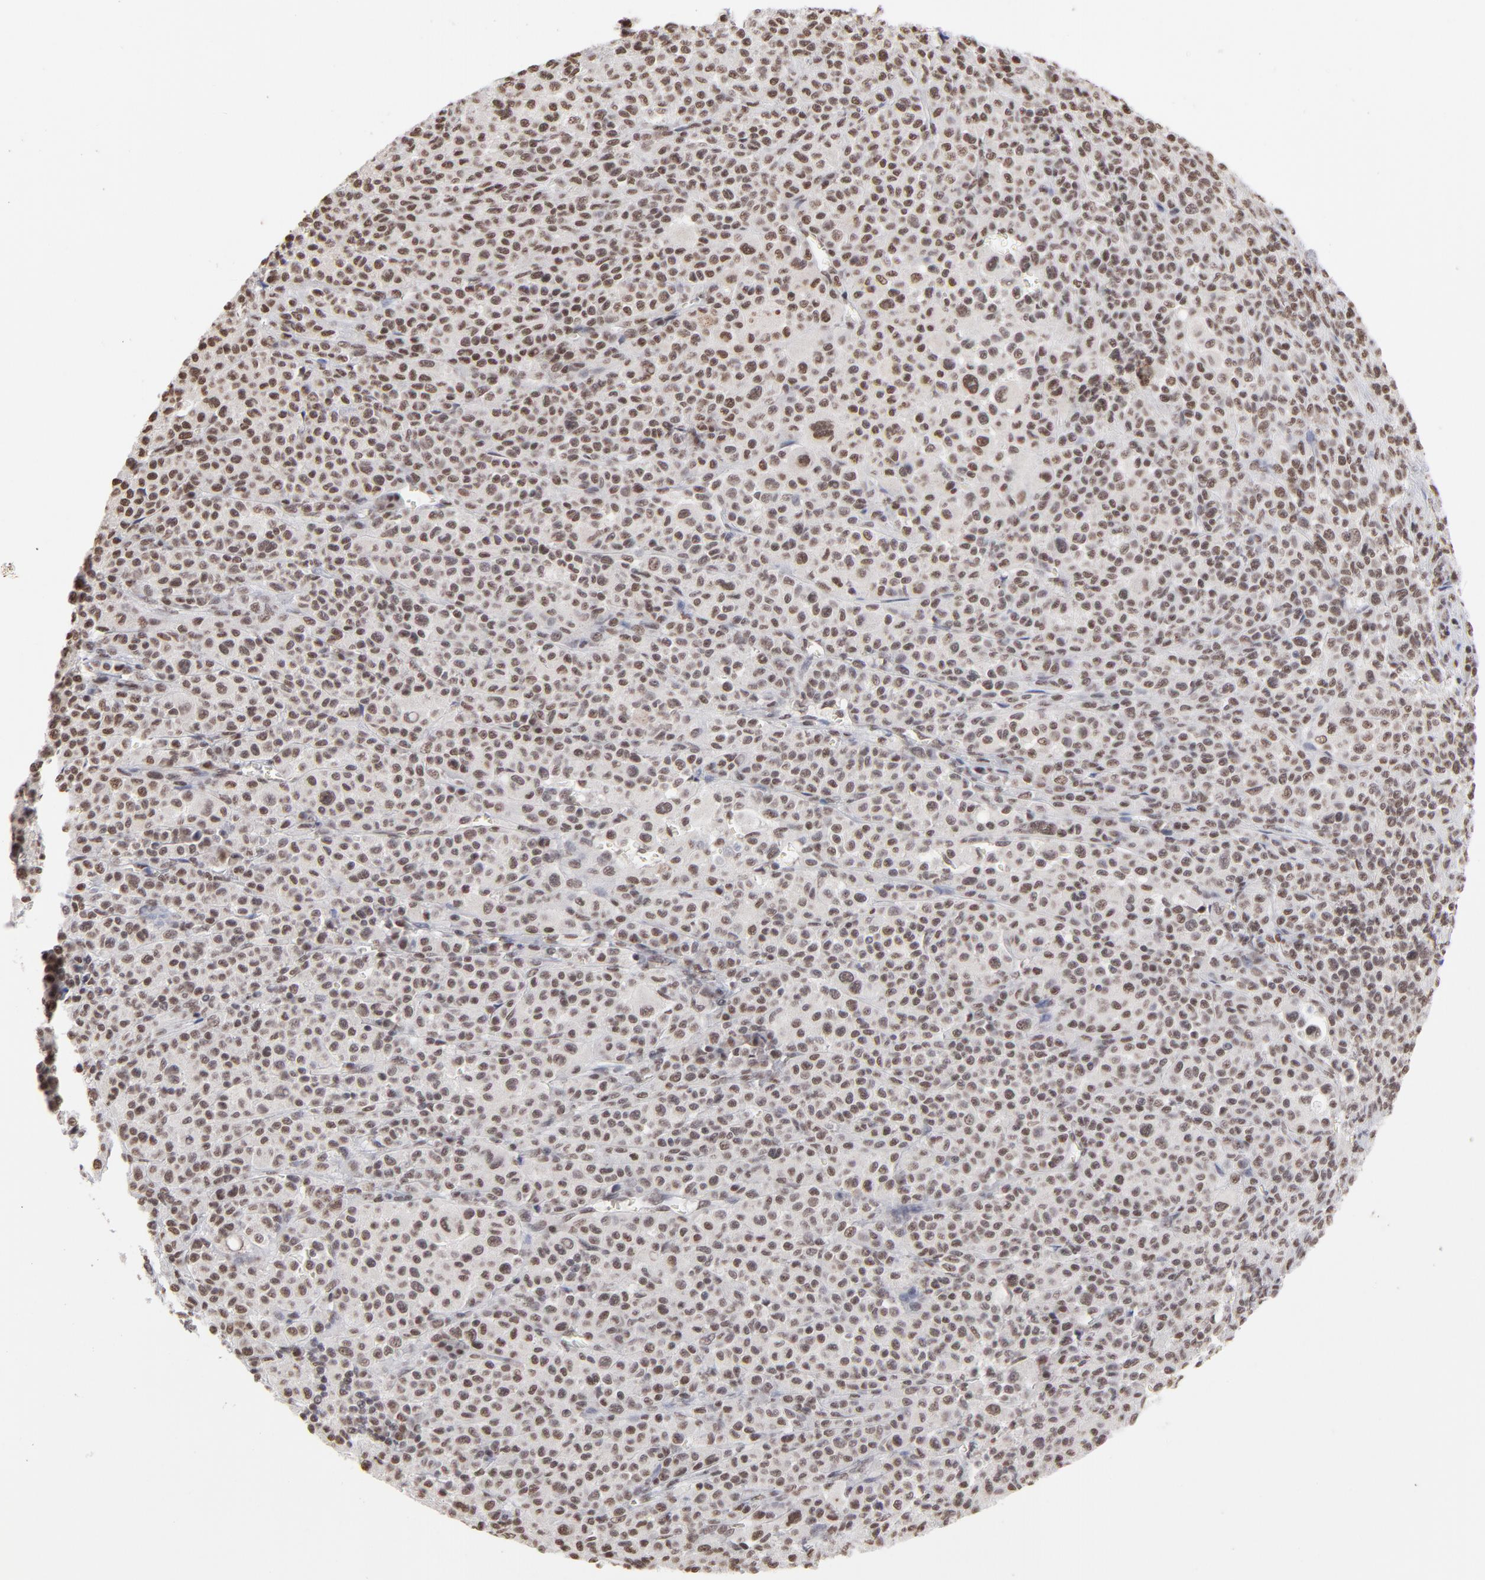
{"staining": {"intensity": "strong", "quantity": ">75%", "location": "nuclear"}, "tissue": "melanoma", "cell_type": "Tumor cells", "image_type": "cancer", "snomed": [{"axis": "morphology", "description": "Malignant melanoma, Metastatic site"}, {"axis": "topography", "description": "Skin"}], "caption": "DAB (3,3'-diaminobenzidine) immunohistochemical staining of malignant melanoma (metastatic site) exhibits strong nuclear protein expression in approximately >75% of tumor cells. (Brightfield microscopy of DAB IHC at high magnification).", "gene": "ZNF3", "patient": {"sex": "female", "age": 74}}